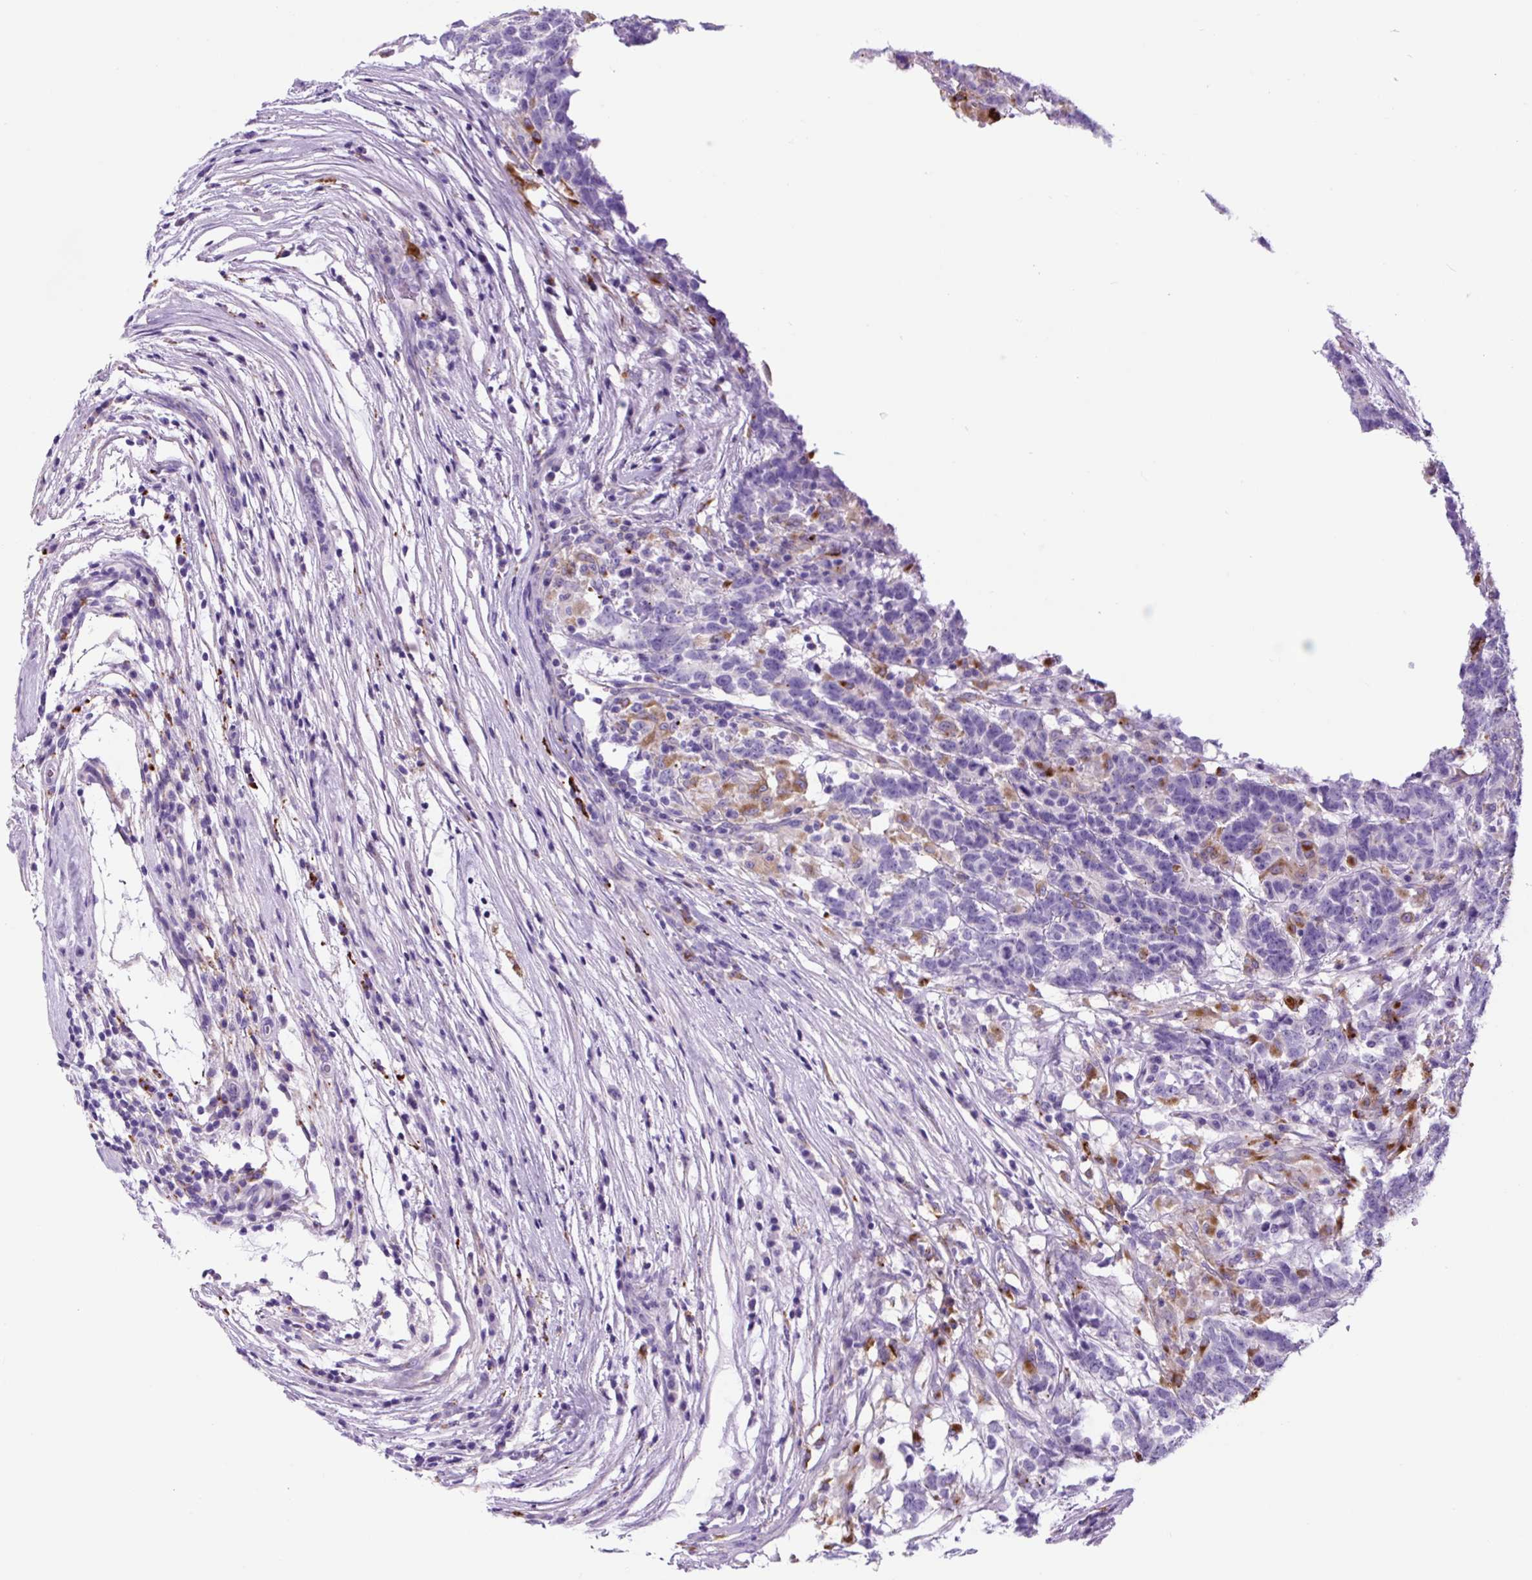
{"staining": {"intensity": "negative", "quantity": "none", "location": "none"}, "tissue": "testis cancer", "cell_type": "Tumor cells", "image_type": "cancer", "snomed": [{"axis": "morphology", "description": "Carcinoma, Embryonal, NOS"}, {"axis": "topography", "description": "Testis"}], "caption": "Tumor cells show no significant staining in testis cancer (embryonal carcinoma).", "gene": "LCN10", "patient": {"sex": "male", "age": 26}}